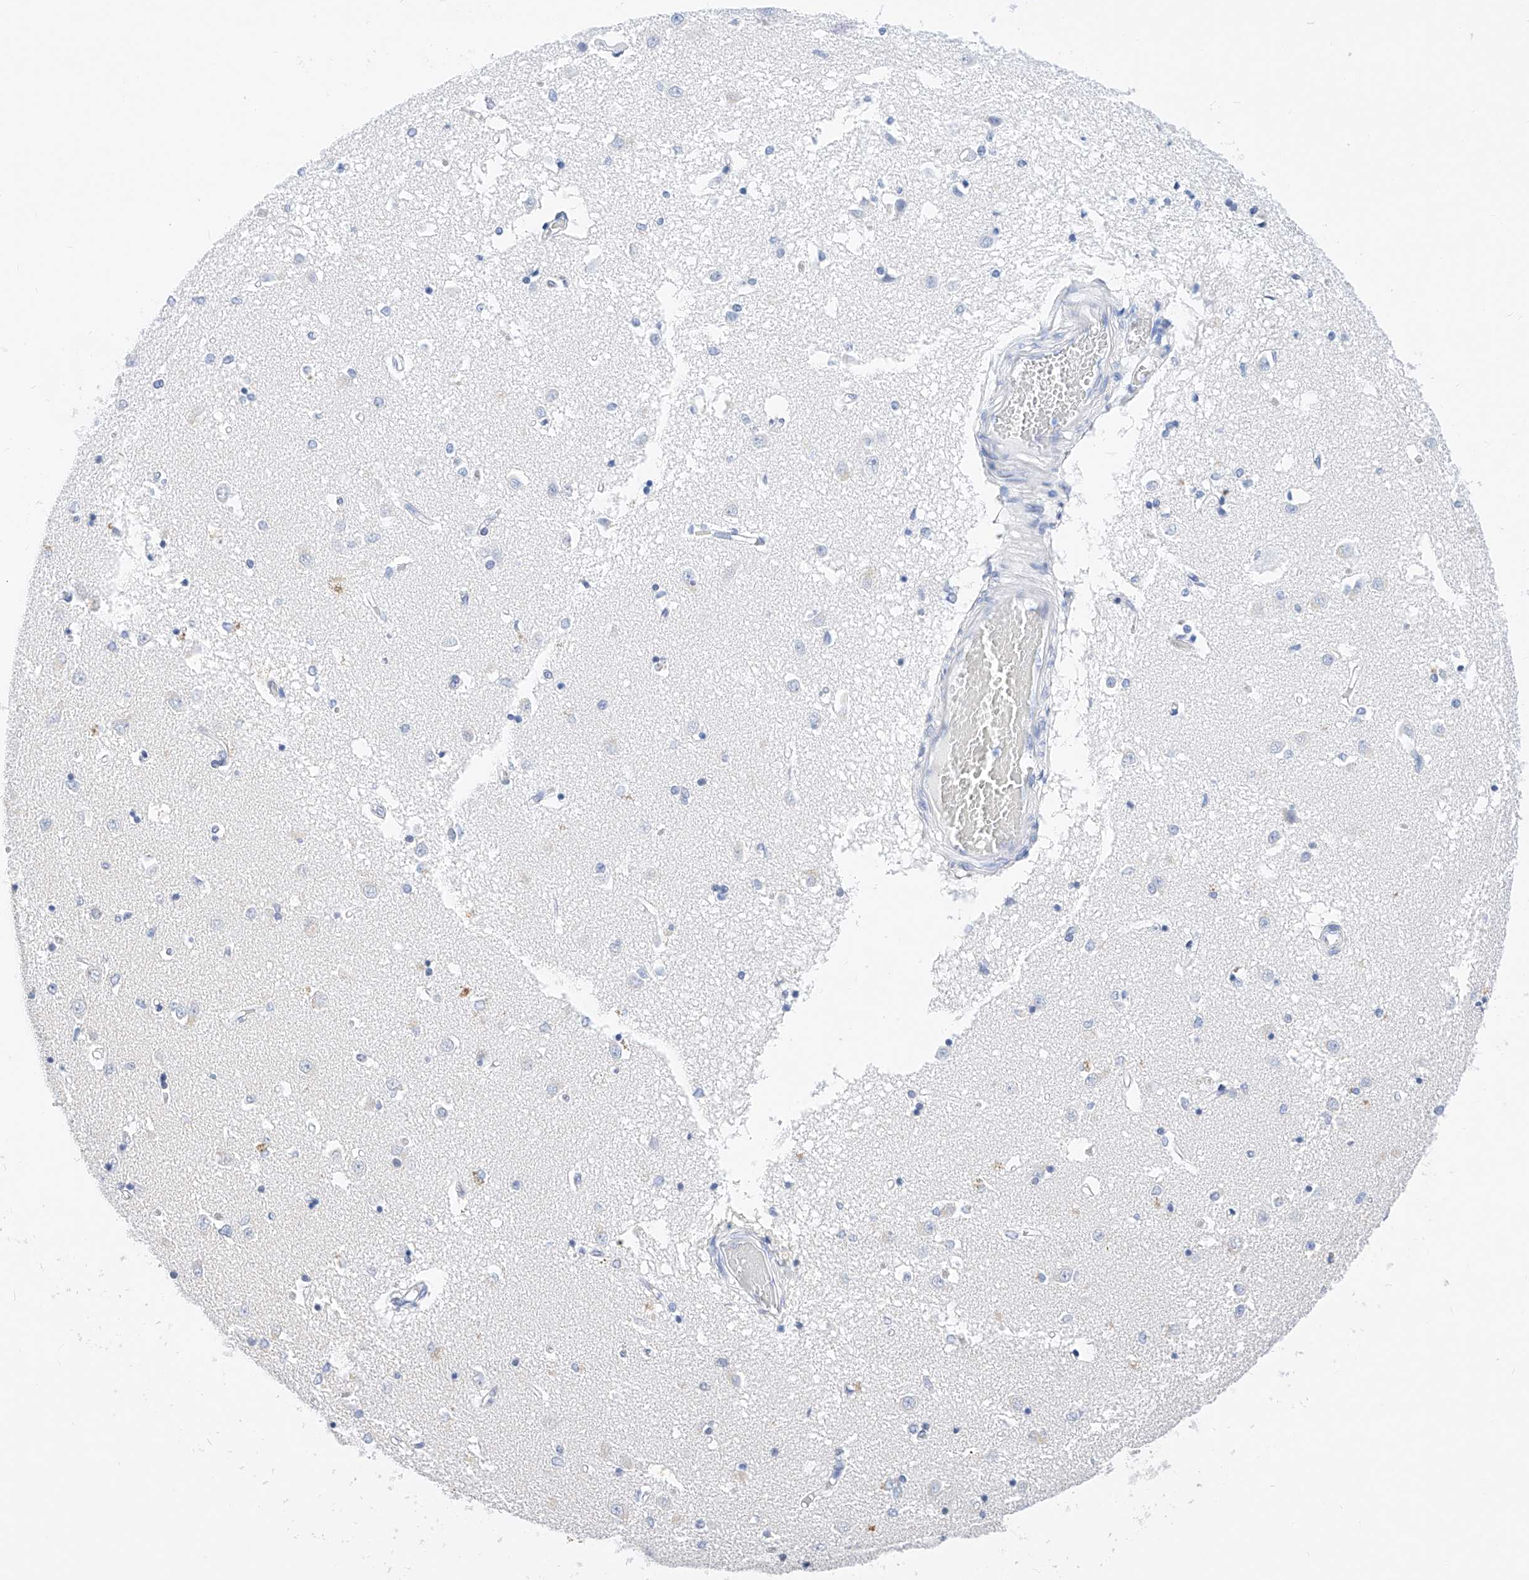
{"staining": {"intensity": "weak", "quantity": "<25%", "location": "cytoplasmic/membranous"}, "tissue": "caudate", "cell_type": "Glial cells", "image_type": "normal", "snomed": [{"axis": "morphology", "description": "Normal tissue, NOS"}, {"axis": "topography", "description": "Lateral ventricle wall"}], "caption": "DAB (3,3'-diaminobenzidine) immunohistochemical staining of normal caudate demonstrates no significant staining in glial cells.", "gene": "KCNJ1", "patient": {"sex": "male", "age": 45}}